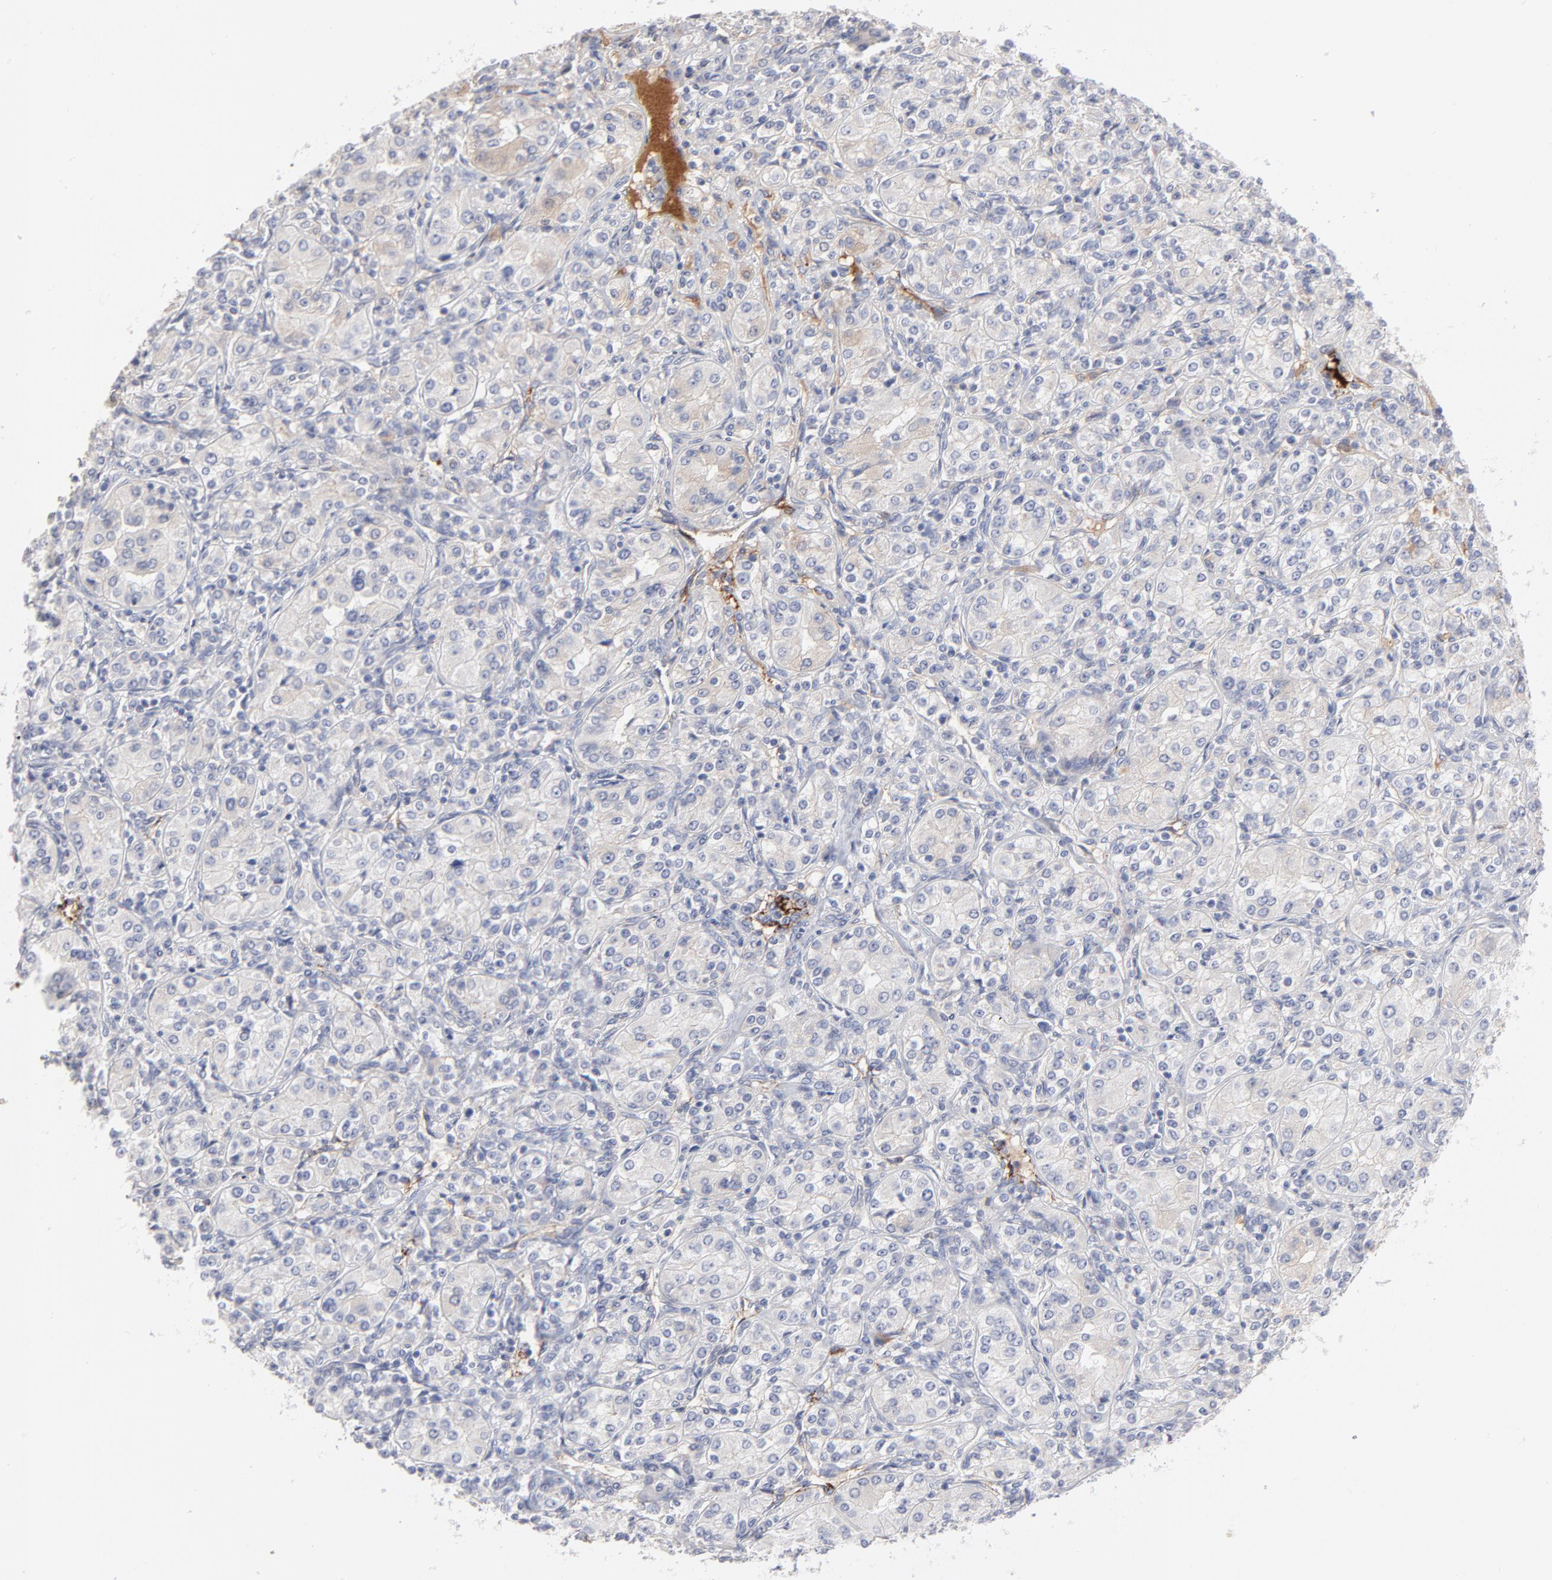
{"staining": {"intensity": "negative", "quantity": "none", "location": "none"}, "tissue": "renal cancer", "cell_type": "Tumor cells", "image_type": "cancer", "snomed": [{"axis": "morphology", "description": "Adenocarcinoma, NOS"}, {"axis": "topography", "description": "Kidney"}], "caption": "Protein analysis of renal cancer reveals no significant positivity in tumor cells. (IHC, brightfield microscopy, high magnification).", "gene": "CCR3", "patient": {"sex": "male", "age": 77}}